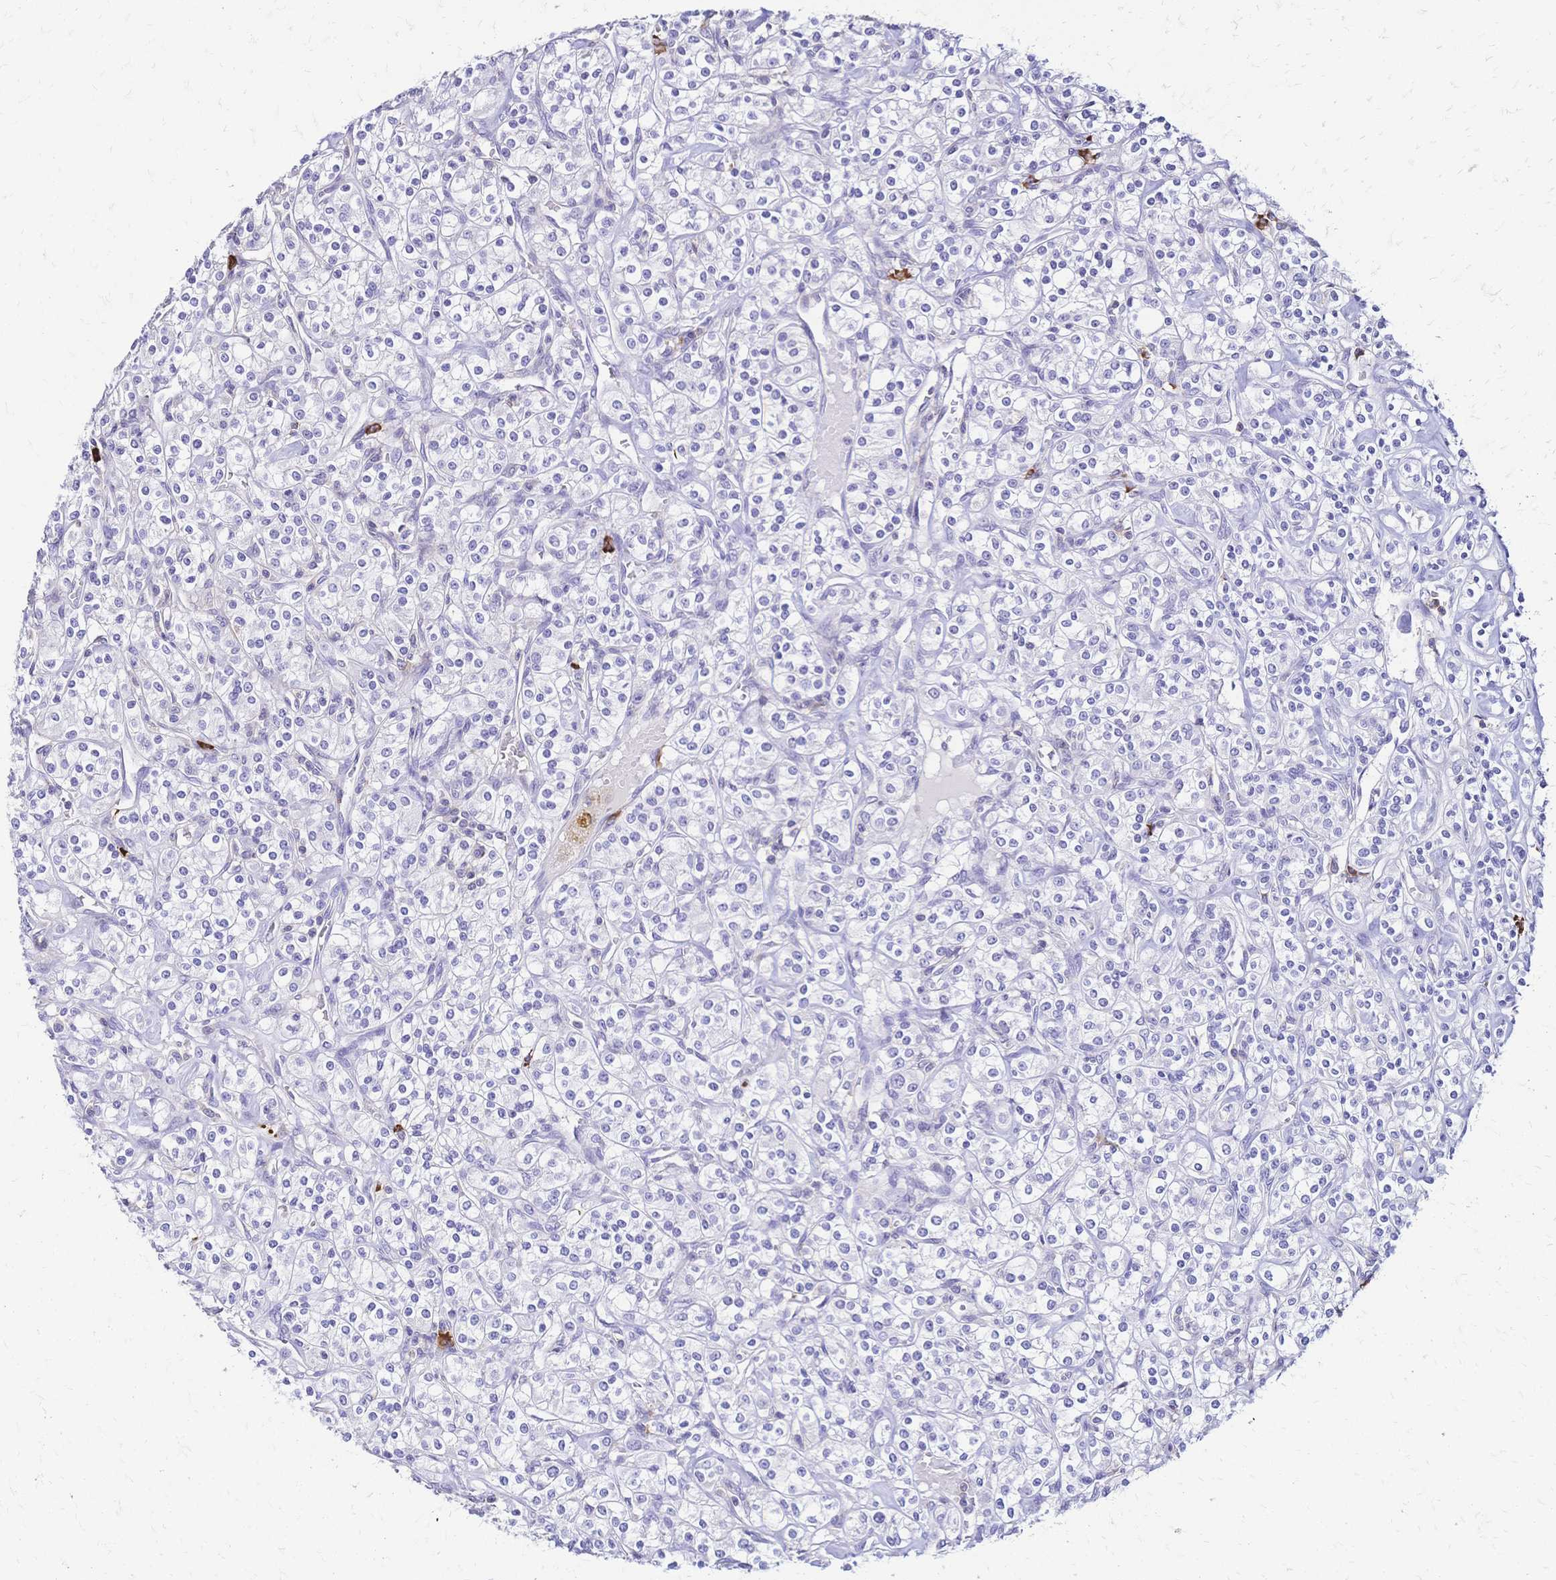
{"staining": {"intensity": "negative", "quantity": "none", "location": "none"}, "tissue": "renal cancer", "cell_type": "Tumor cells", "image_type": "cancer", "snomed": [{"axis": "morphology", "description": "Adenocarcinoma, NOS"}, {"axis": "topography", "description": "Kidney"}], "caption": "Human adenocarcinoma (renal) stained for a protein using IHC demonstrates no staining in tumor cells.", "gene": "IL2RA", "patient": {"sex": "male", "age": 77}}